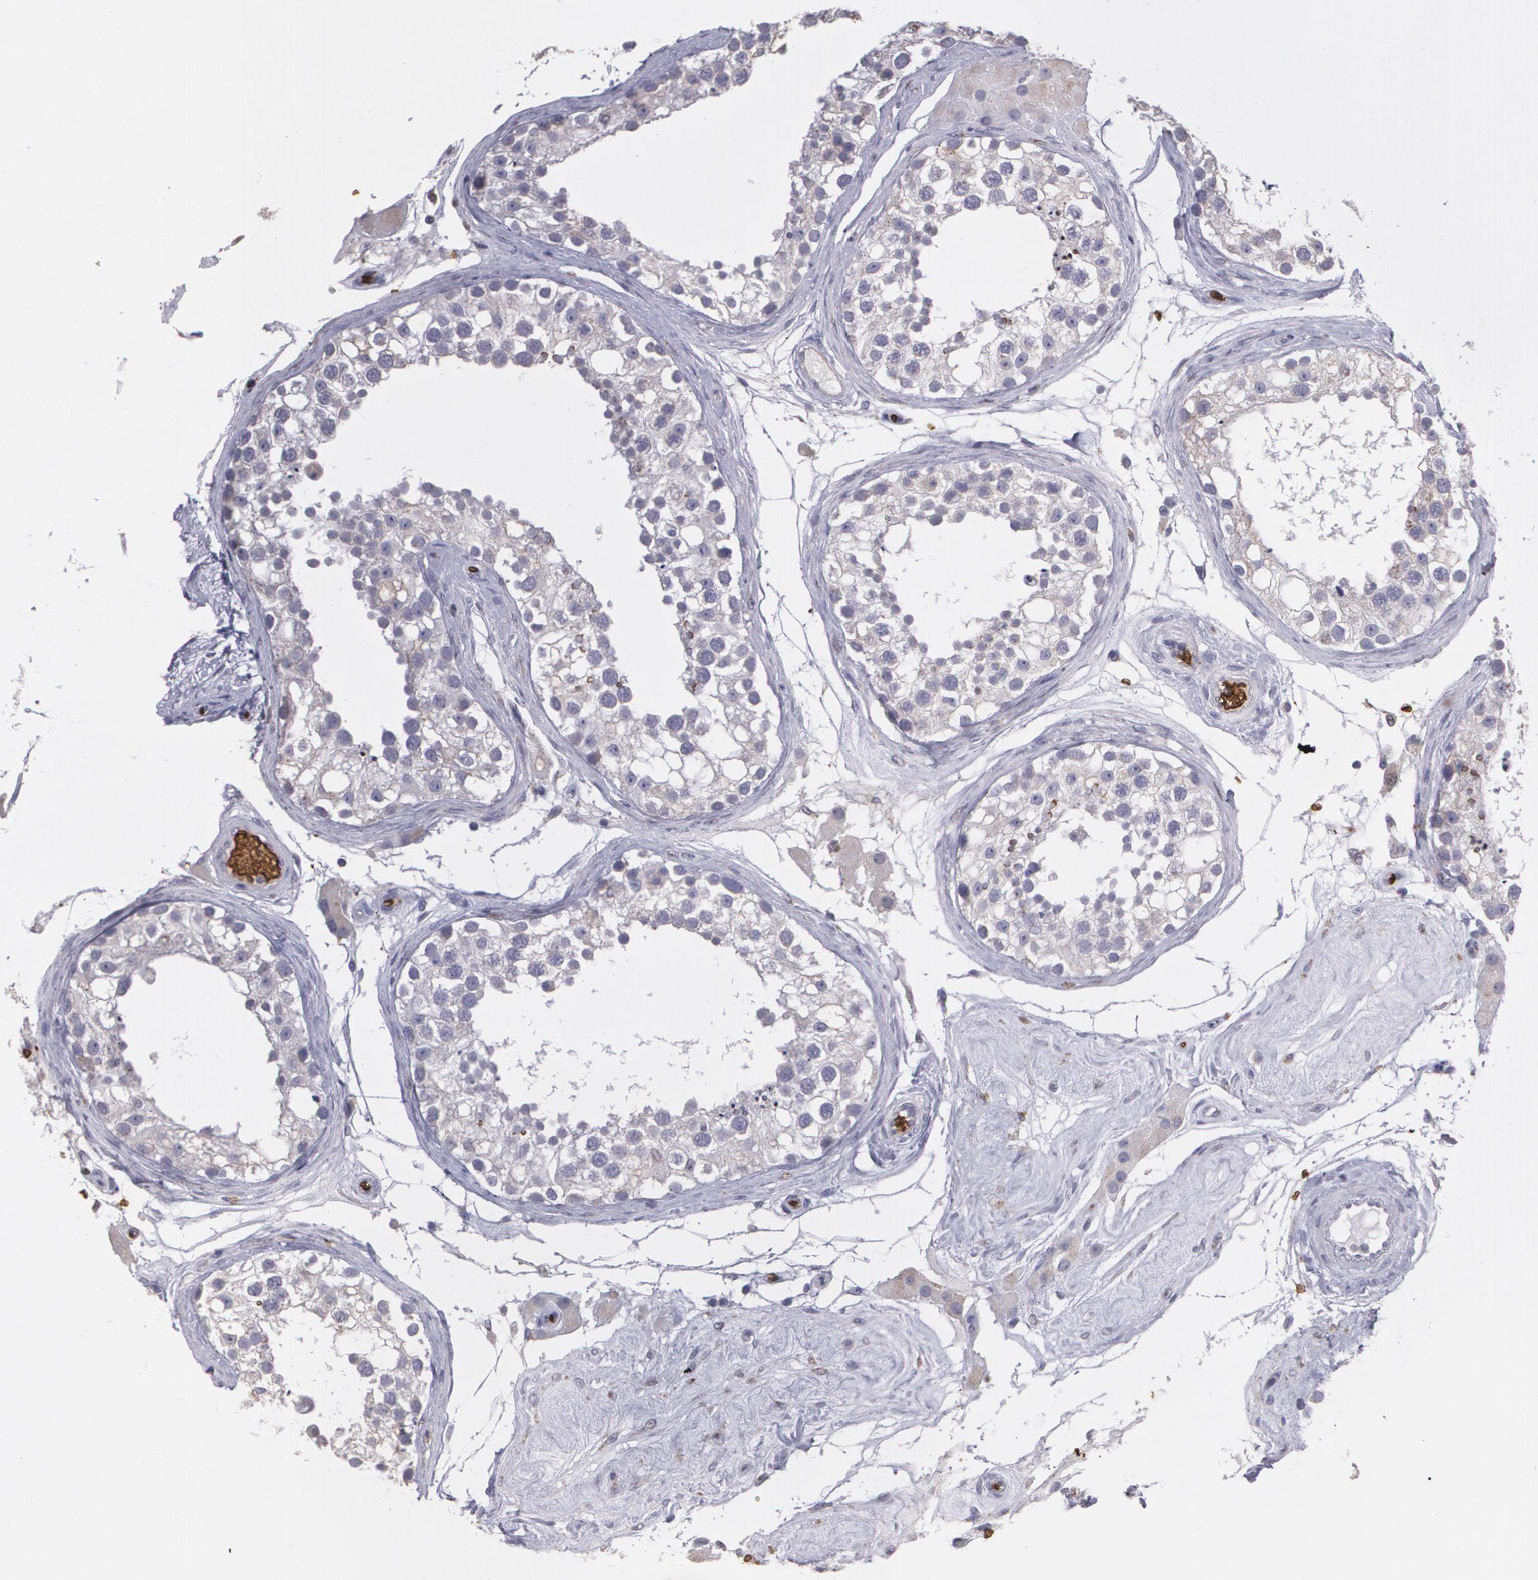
{"staining": {"intensity": "negative", "quantity": "none", "location": "none"}, "tissue": "testis", "cell_type": "Cells in seminiferous ducts", "image_type": "normal", "snomed": [{"axis": "morphology", "description": "Normal tissue, NOS"}, {"axis": "topography", "description": "Testis"}], "caption": "Immunohistochemistry micrograph of benign testis: testis stained with DAB (3,3'-diaminobenzidine) demonstrates no significant protein expression in cells in seminiferous ducts.", "gene": "SLC2A1", "patient": {"sex": "male", "age": 68}}